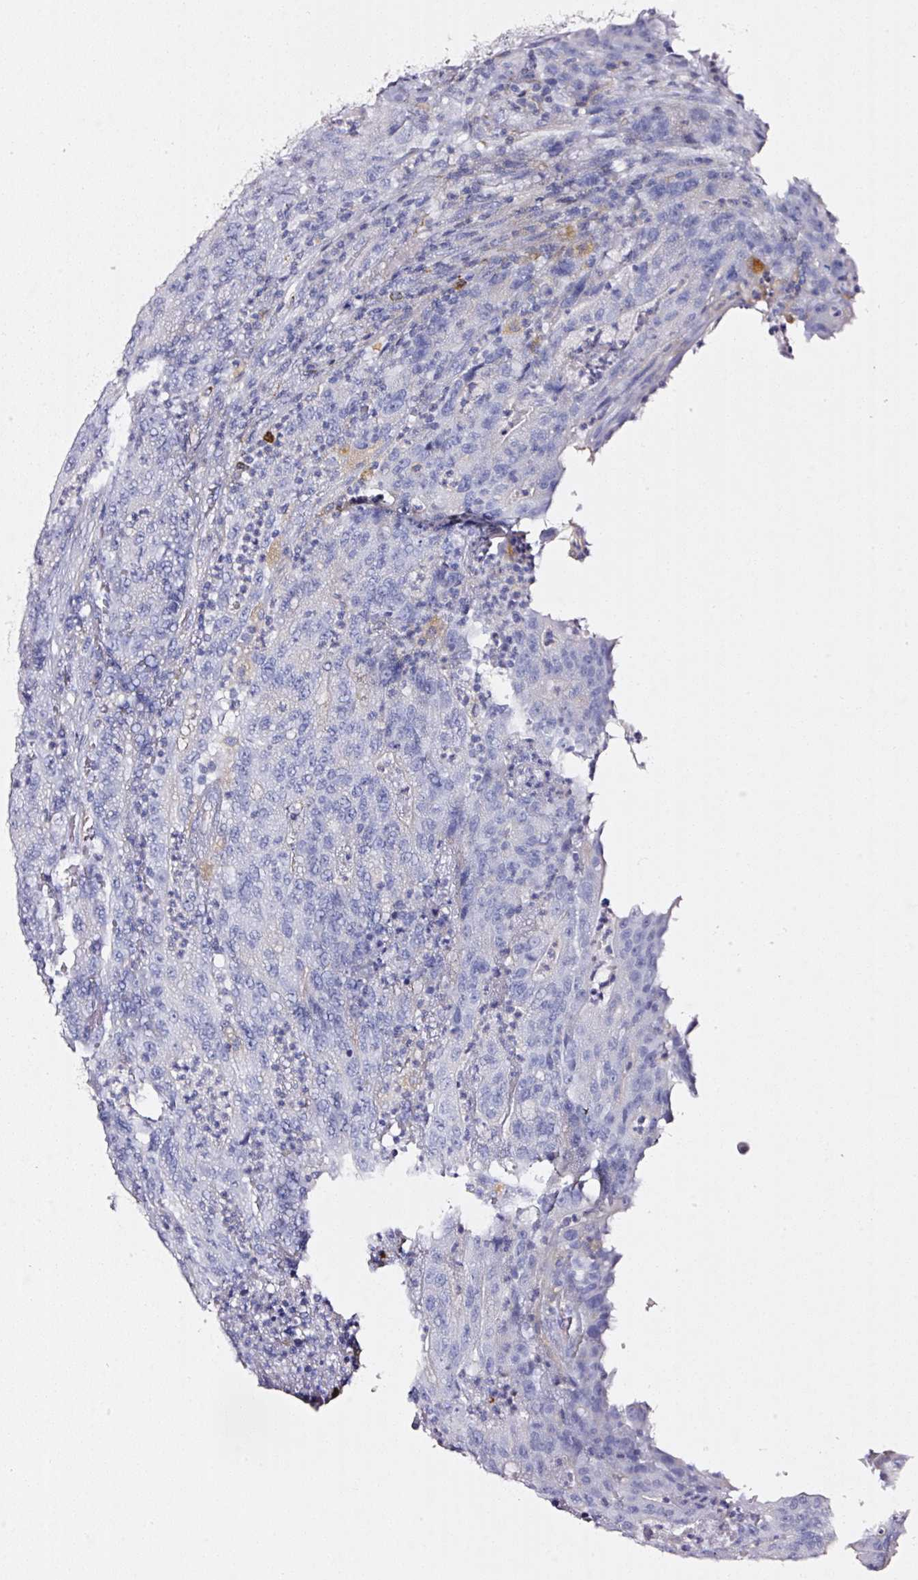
{"staining": {"intensity": "negative", "quantity": "none", "location": "none"}, "tissue": "colorectal cancer", "cell_type": "Tumor cells", "image_type": "cancer", "snomed": [{"axis": "morphology", "description": "Adenocarcinoma, NOS"}, {"axis": "topography", "description": "Colon"}], "caption": "An image of human colorectal cancer is negative for staining in tumor cells.", "gene": "CYB561A3", "patient": {"sex": "male", "age": 83}}